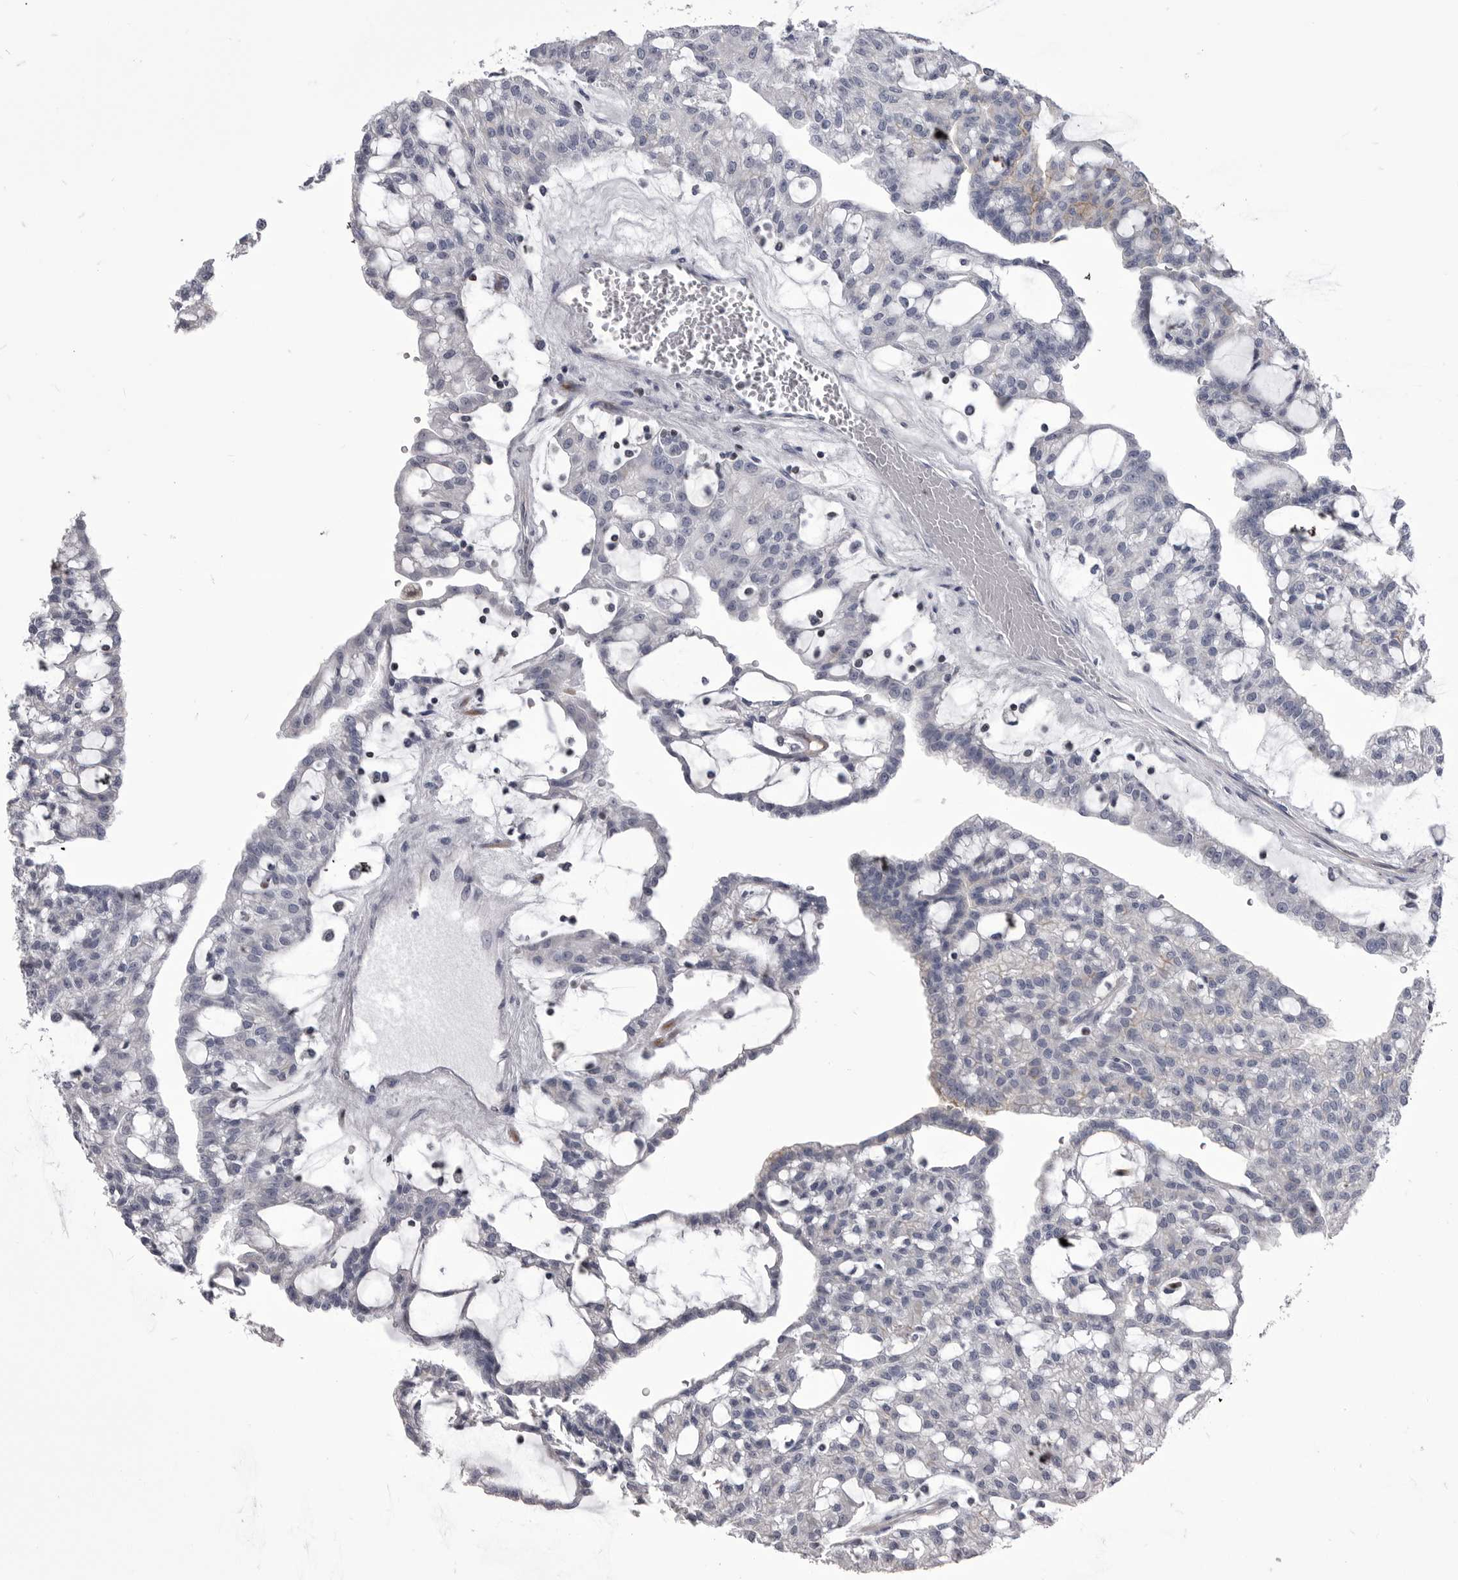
{"staining": {"intensity": "negative", "quantity": "none", "location": "none"}, "tissue": "renal cancer", "cell_type": "Tumor cells", "image_type": "cancer", "snomed": [{"axis": "morphology", "description": "Adenocarcinoma, NOS"}, {"axis": "topography", "description": "Kidney"}], "caption": "Immunohistochemistry of adenocarcinoma (renal) exhibits no staining in tumor cells. The staining is performed using DAB (3,3'-diaminobenzidine) brown chromogen with nuclei counter-stained in using hematoxylin.", "gene": "OPLAH", "patient": {"sex": "male", "age": 63}}